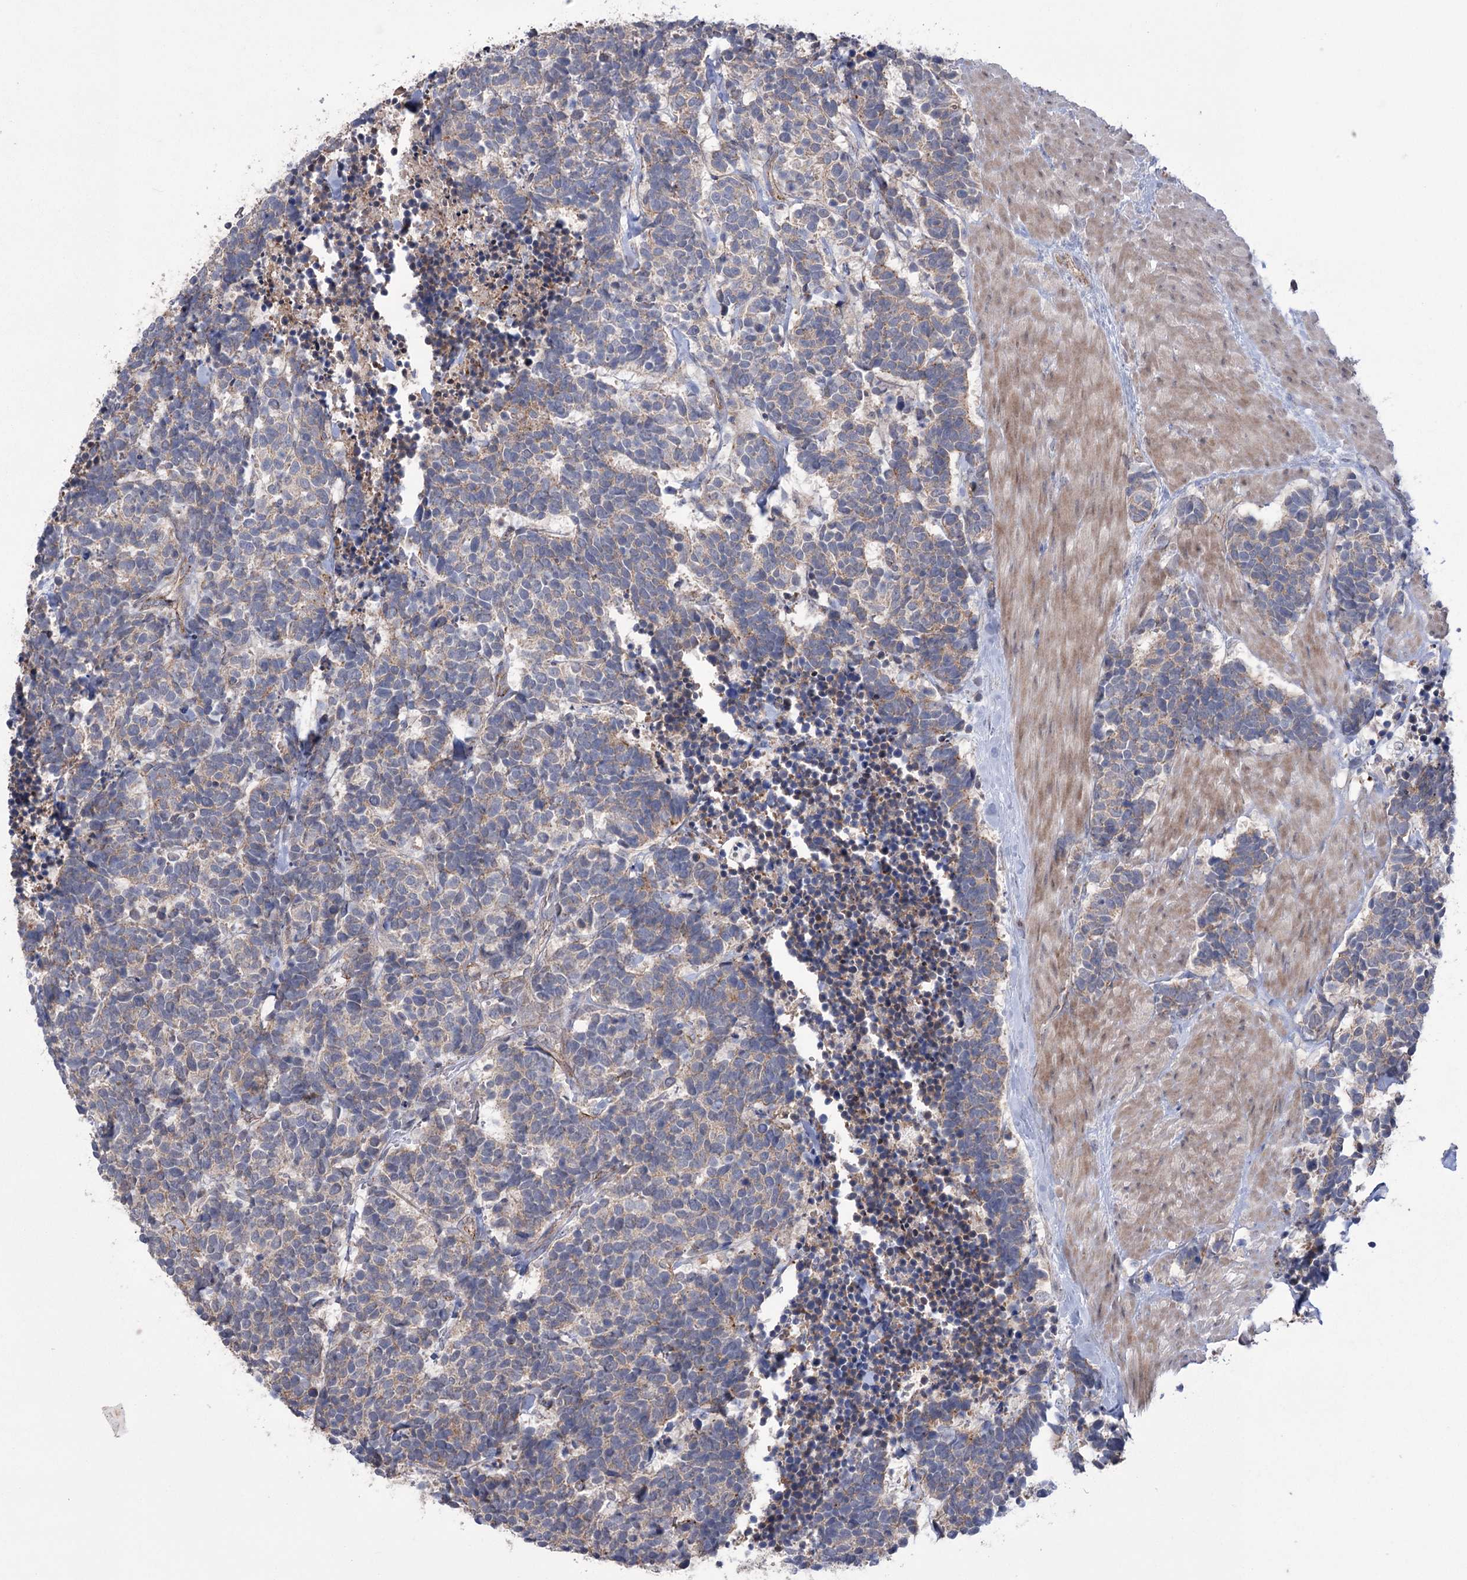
{"staining": {"intensity": "weak", "quantity": "<25%", "location": "cytoplasmic/membranous"}, "tissue": "carcinoid", "cell_type": "Tumor cells", "image_type": "cancer", "snomed": [{"axis": "morphology", "description": "Carcinoma, NOS"}, {"axis": "morphology", "description": "Carcinoid, malignant, NOS"}, {"axis": "topography", "description": "Urinary bladder"}], "caption": "IHC of human carcinoid reveals no staining in tumor cells.", "gene": "TRIM71", "patient": {"sex": "male", "age": 57}}